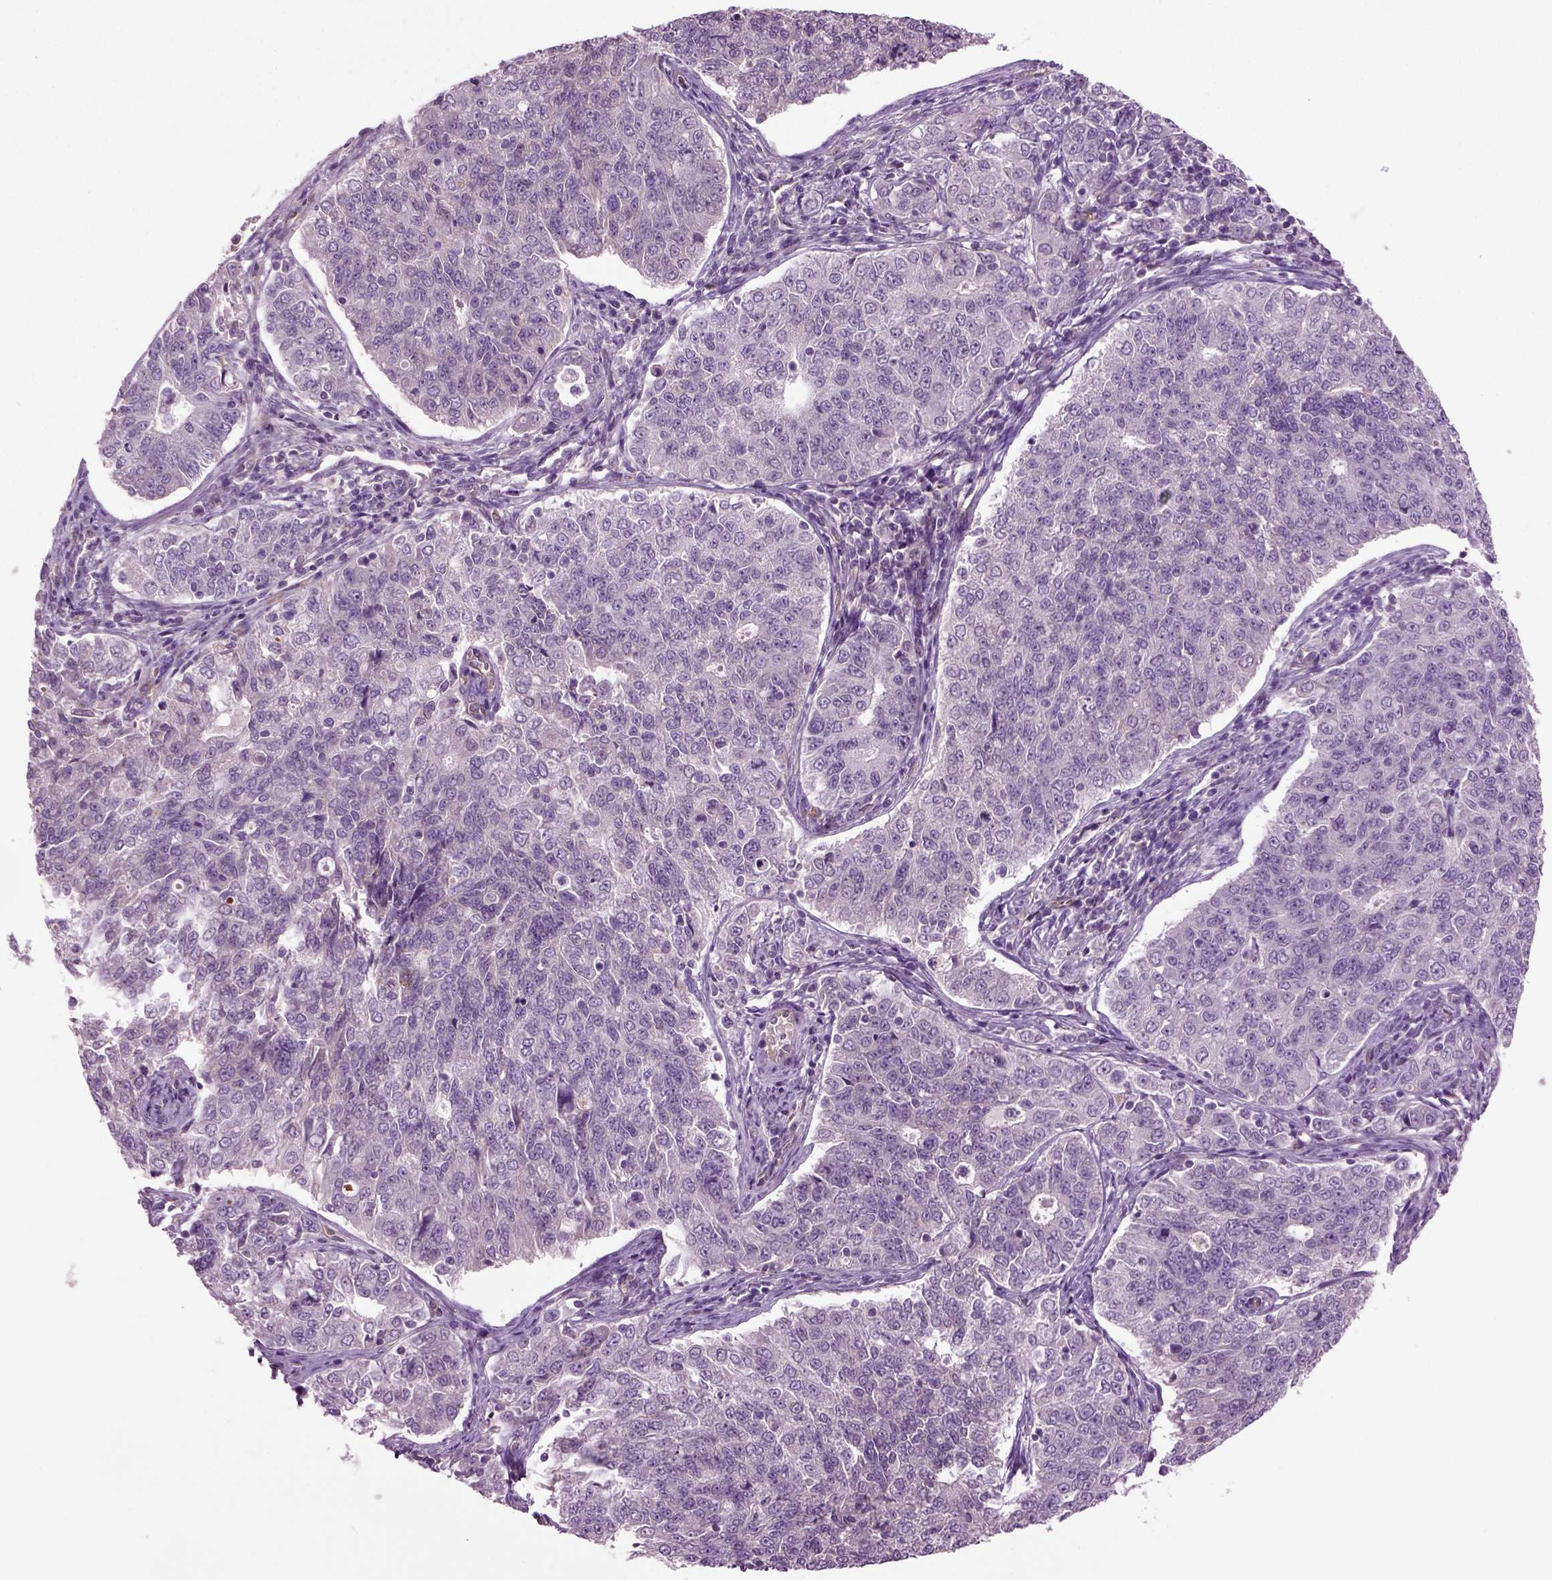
{"staining": {"intensity": "negative", "quantity": "none", "location": "none"}, "tissue": "endometrial cancer", "cell_type": "Tumor cells", "image_type": "cancer", "snomed": [{"axis": "morphology", "description": "Adenocarcinoma, NOS"}, {"axis": "topography", "description": "Endometrium"}], "caption": "Tumor cells show no significant expression in endometrial cancer (adenocarcinoma).", "gene": "COL9A2", "patient": {"sex": "female", "age": 43}}